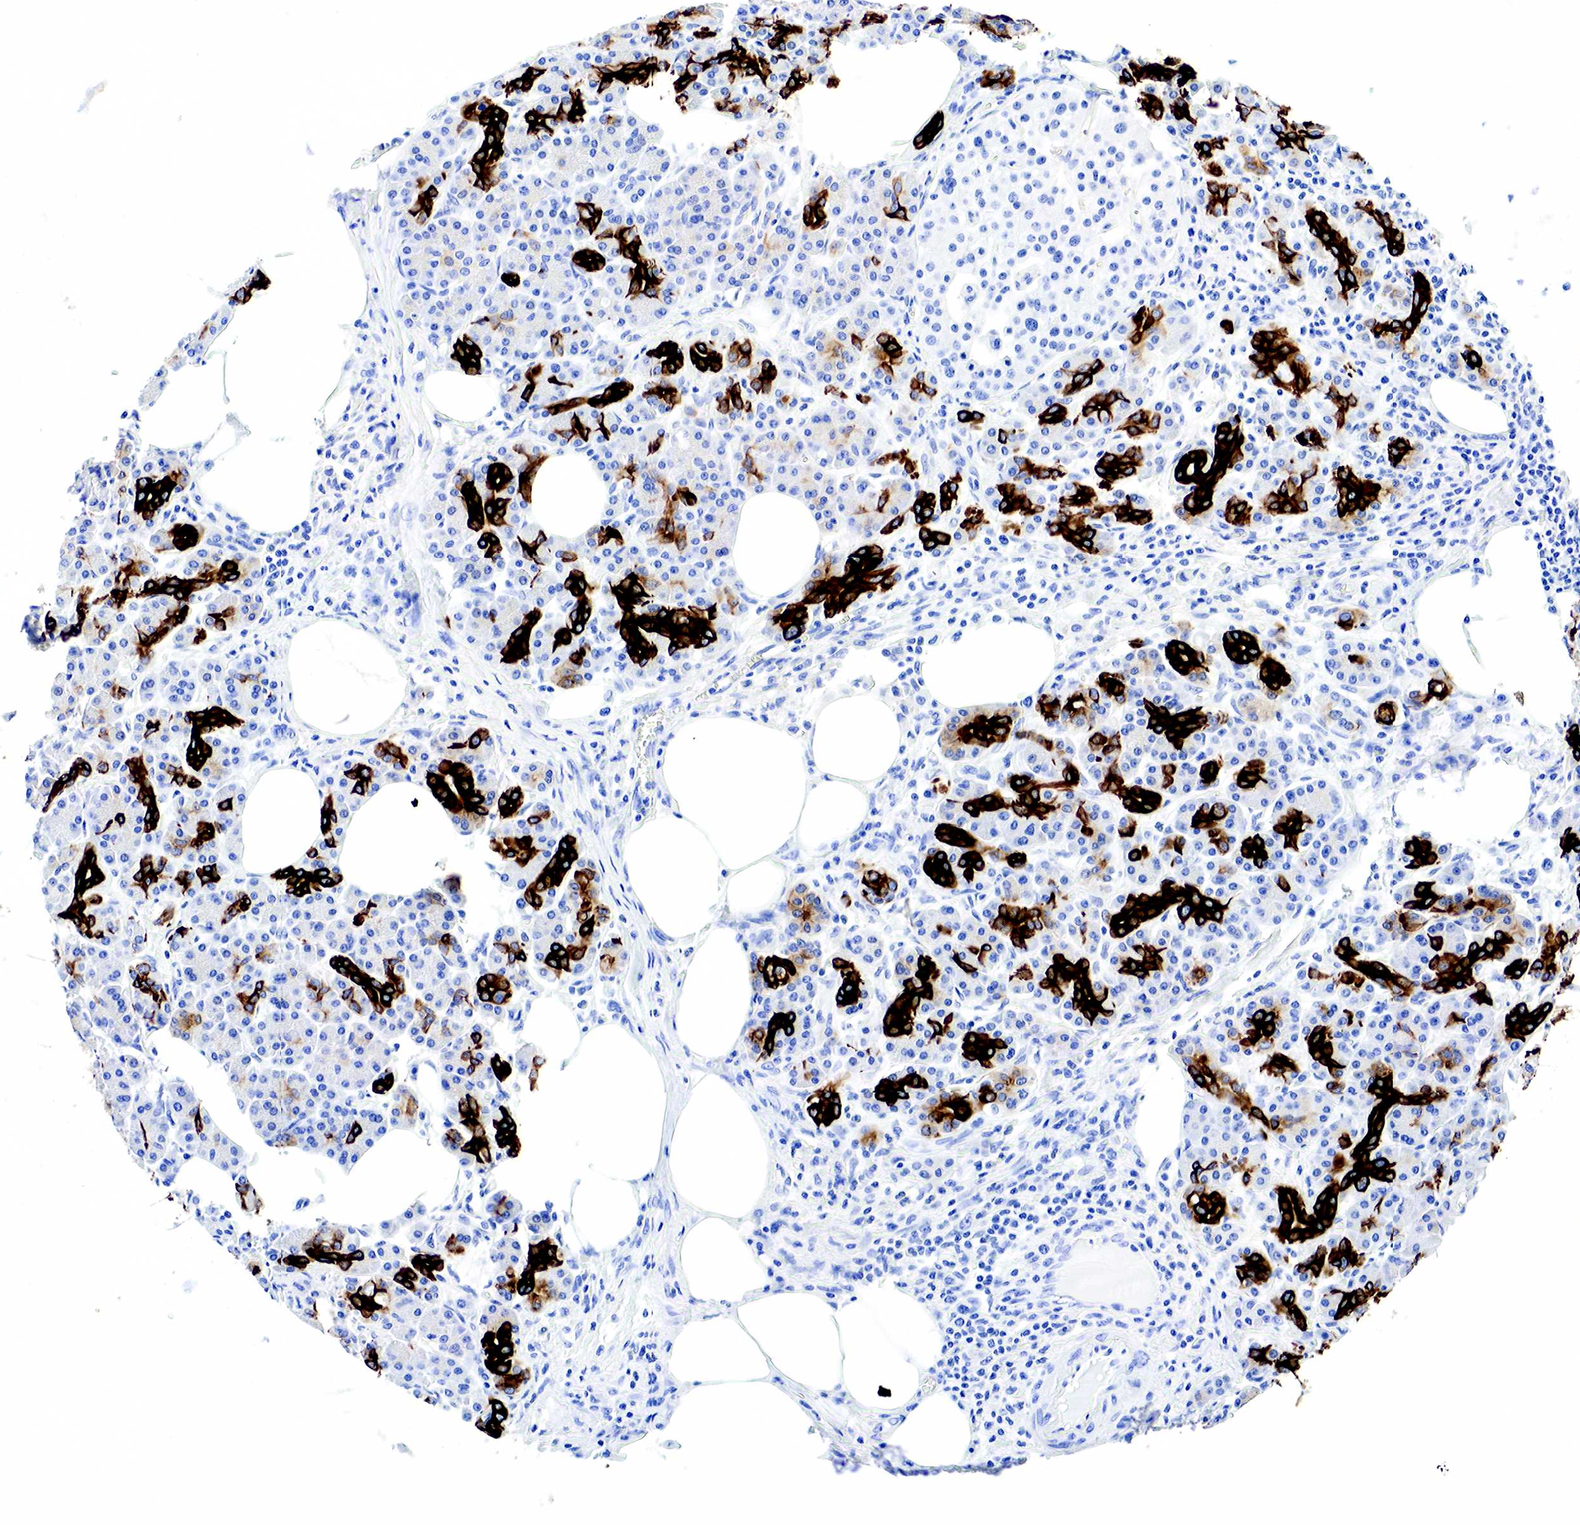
{"staining": {"intensity": "strong", "quantity": "25%-75%", "location": "cytoplasmic/membranous"}, "tissue": "pancreas", "cell_type": "Exocrine glandular cells", "image_type": "normal", "snomed": [{"axis": "morphology", "description": "Normal tissue, NOS"}, {"axis": "topography", "description": "Pancreas"}], "caption": "Normal pancreas demonstrates strong cytoplasmic/membranous expression in approximately 25%-75% of exocrine glandular cells, visualized by immunohistochemistry.", "gene": "KRT7", "patient": {"sex": "female", "age": 73}}